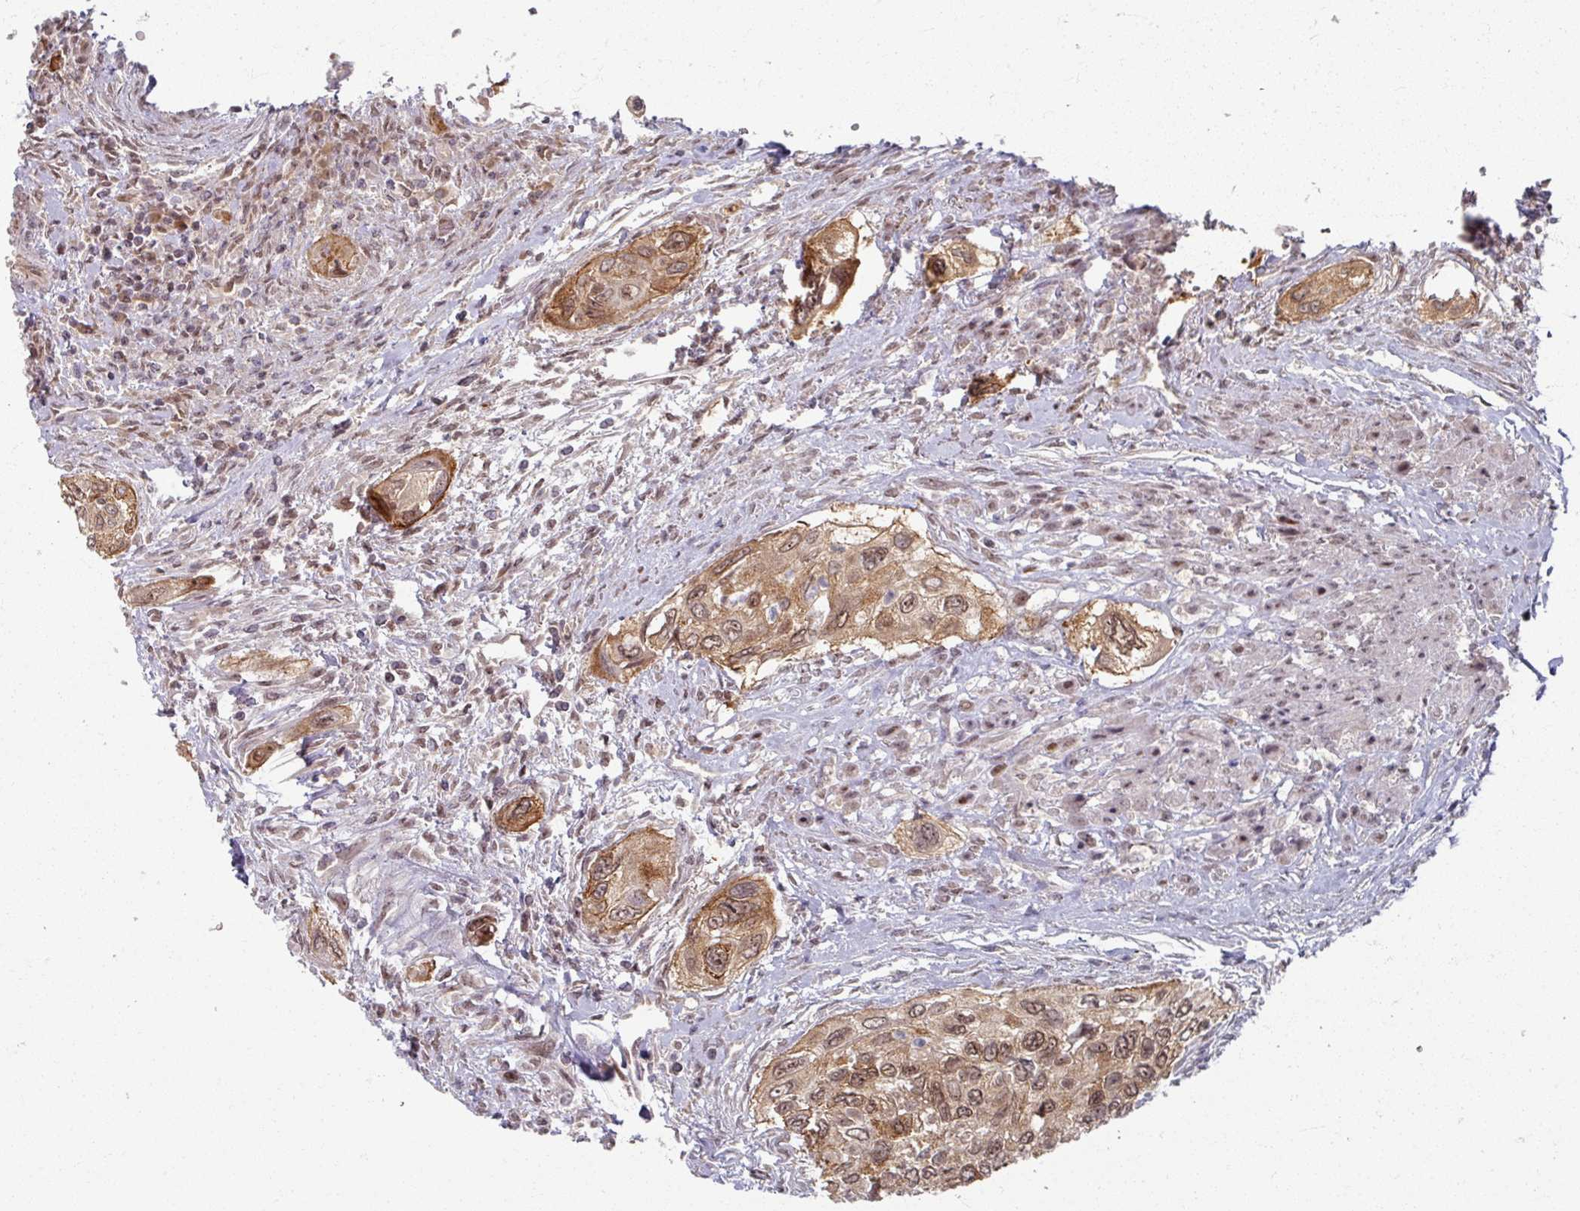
{"staining": {"intensity": "moderate", "quantity": ">75%", "location": "cytoplasmic/membranous,nuclear"}, "tissue": "urothelial cancer", "cell_type": "Tumor cells", "image_type": "cancer", "snomed": [{"axis": "morphology", "description": "Urothelial carcinoma, High grade"}, {"axis": "topography", "description": "Urinary bladder"}], "caption": "Human high-grade urothelial carcinoma stained with a protein marker shows moderate staining in tumor cells.", "gene": "KLC3", "patient": {"sex": "female", "age": 60}}